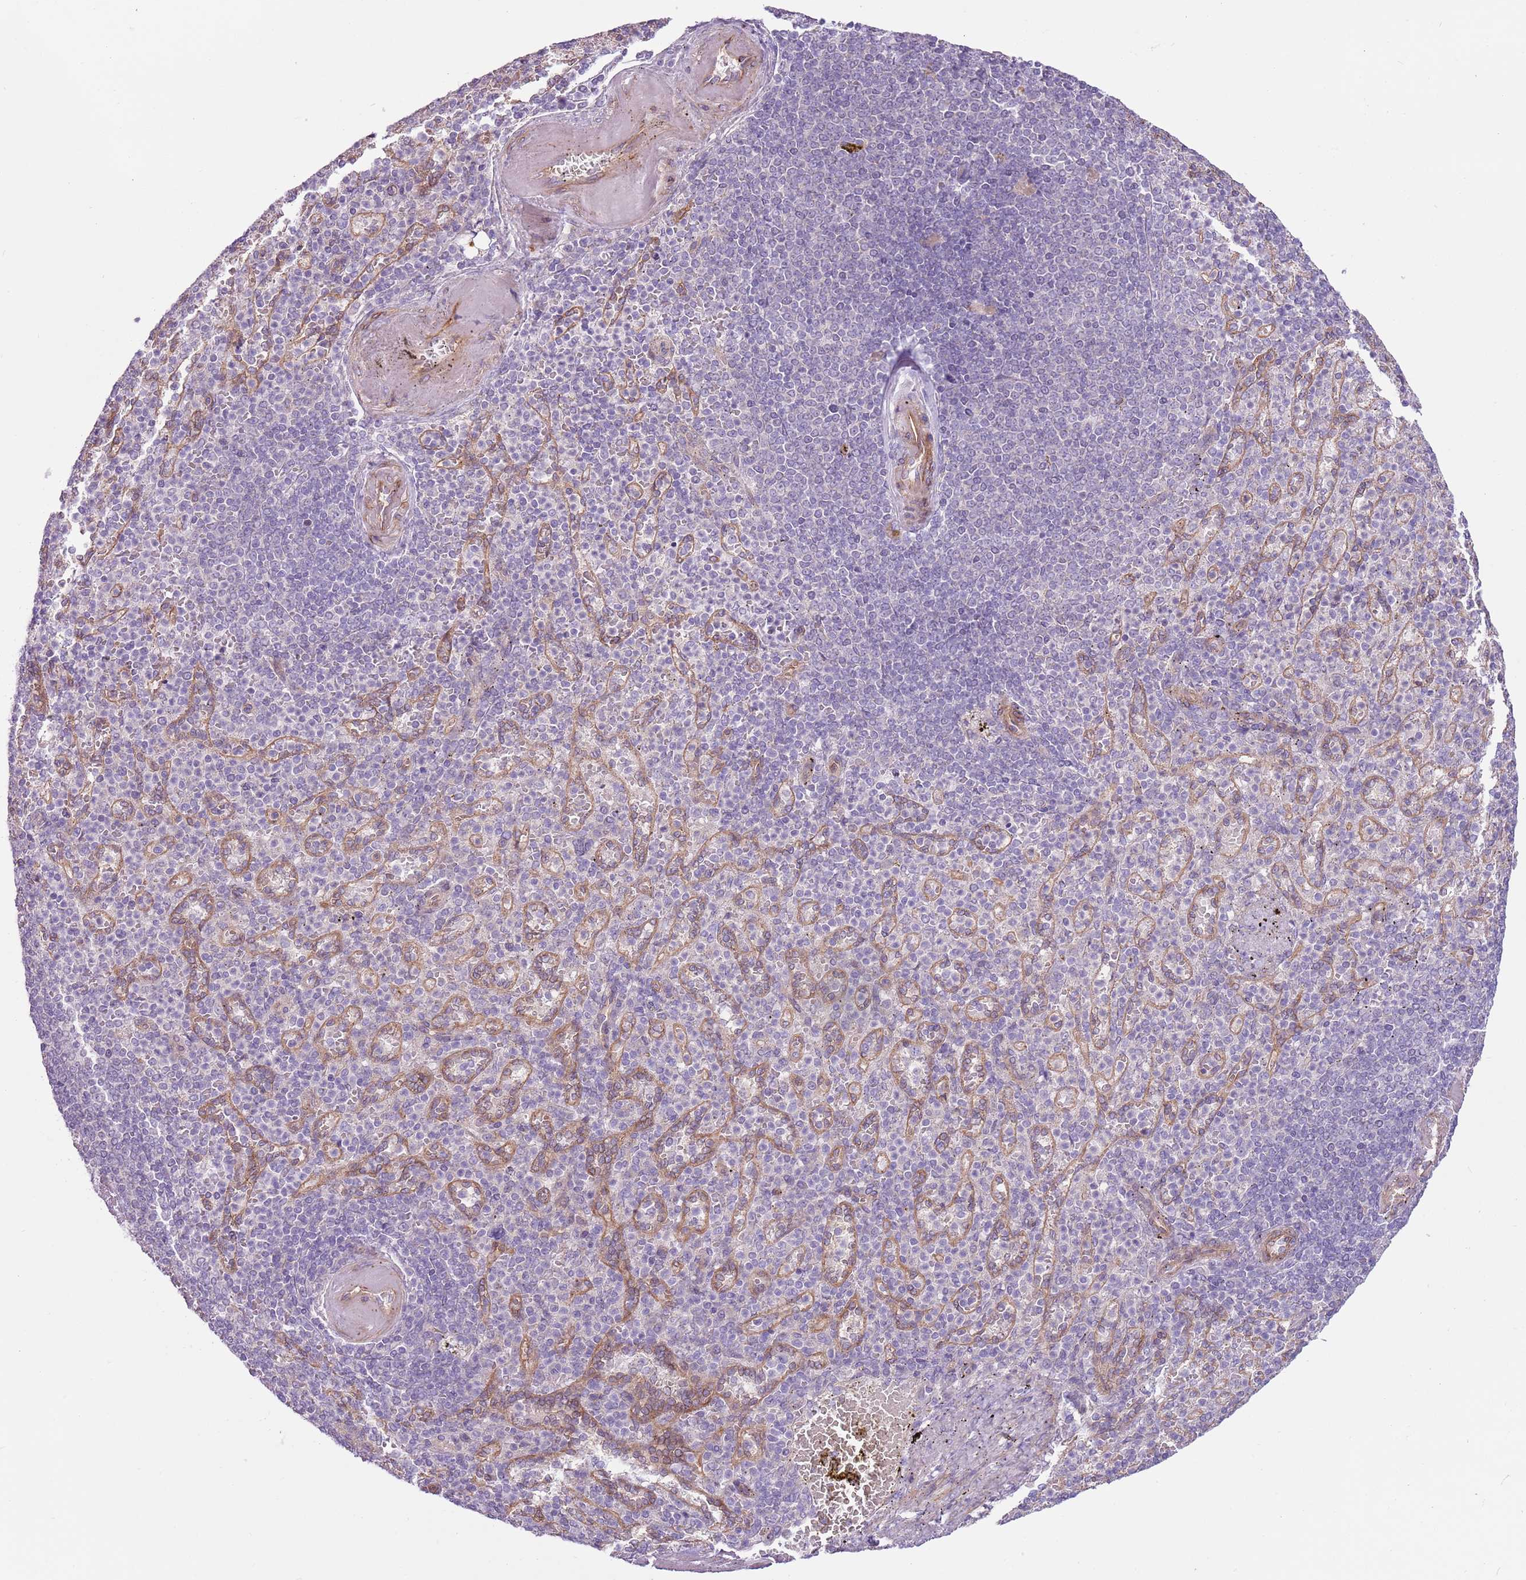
{"staining": {"intensity": "negative", "quantity": "none", "location": "none"}, "tissue": "spleen", "cell_type": "Cells in red pulp", "image_type": "normal", "snomed": [{"axis": "morphology", "description": "Normal tissue, NOS"}, {"axis": "topography", "description": "Spleen"}], "caption": "DAB immunohistochemical staining of unremarkable human spleen displays no significant staining in cells in red pulp.", "gene": "MRO", "patient": {"sex": "female", "age": 74}}